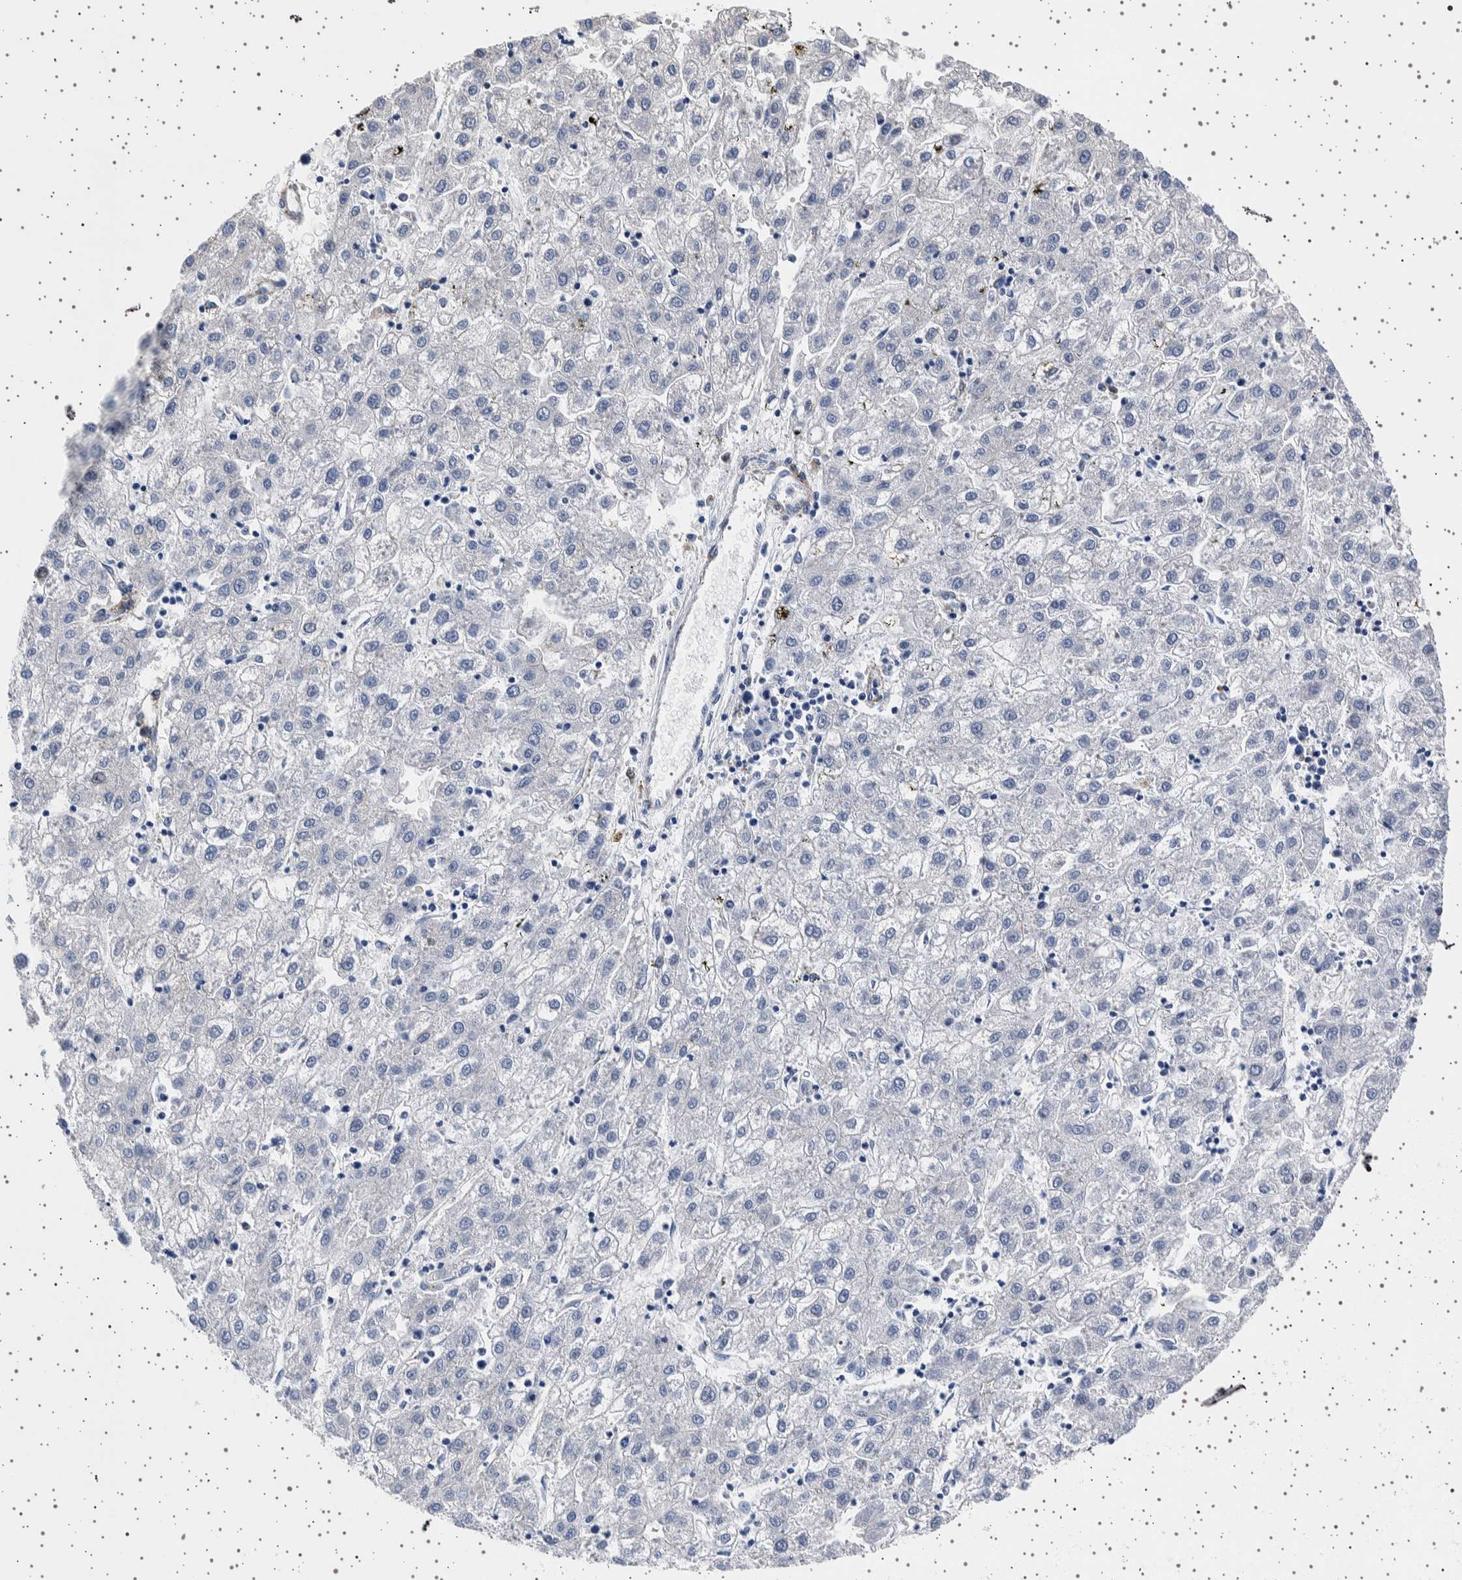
{"staining": {"intensity": "negative", "quantity": "none", "location": "none"}, "tissue": "liver cancer", "cell_type": "Tumor cells", "image_type": "cancer", "snomed": [{"axis": "morphology", "description": "Carcinoma, Hepatocellular, NOS"}, {"axis": "topography", "description": "Liver"}], "caption": "The immunohistochemistry histopathology image has no significant staining in tumor cells of liver hepatocellular carcinoma tissue. The staining was performed using DAB (3,3'-diaminobenzidine) to visualize the protein expression in brown, while the nuclei were stained in blue with hematoxylin (Magnification: 20x).", "gene": "SEPTIN4", "patient": {"sex": "male", "age": 72}}